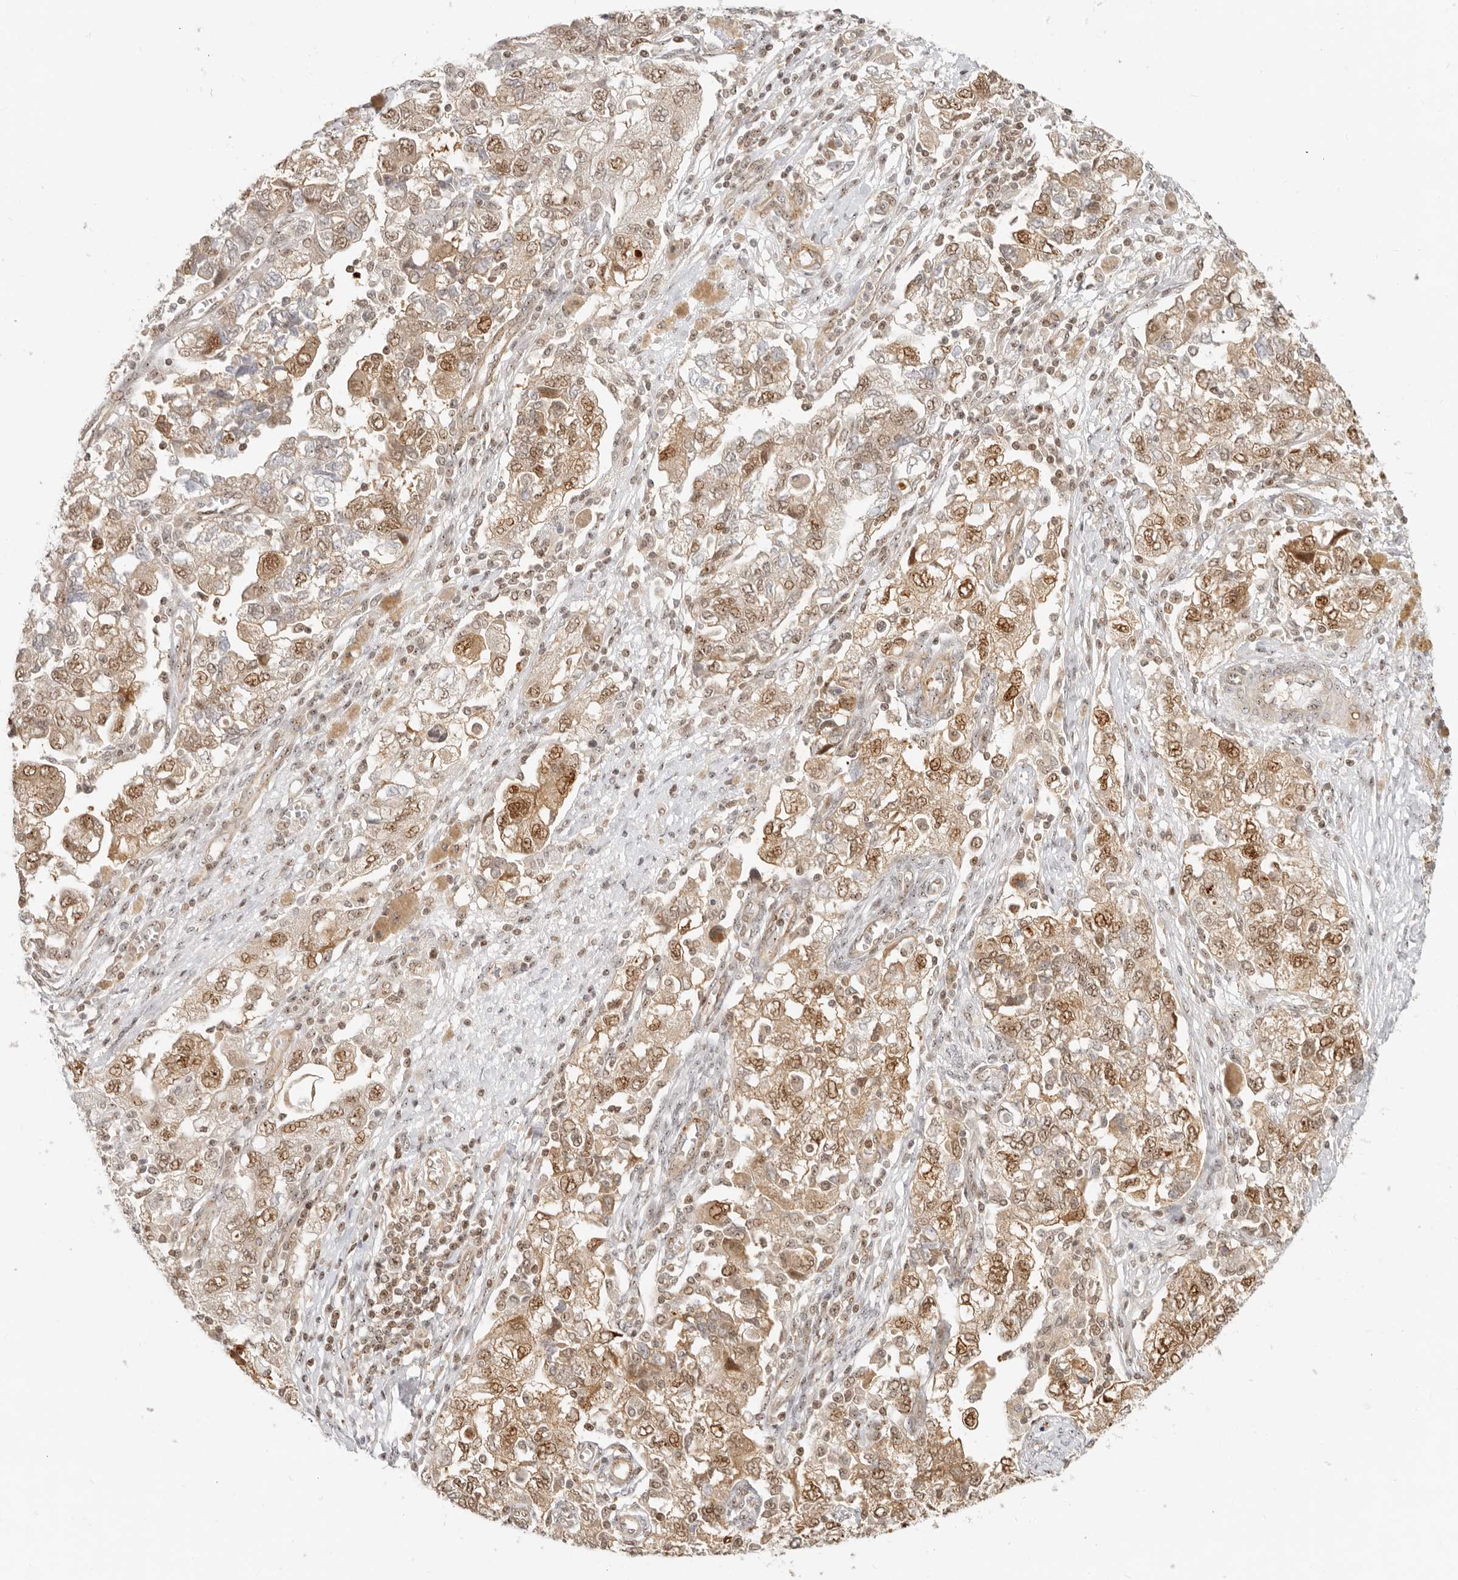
{"staining": {"intensity": "moderate", "quantity": ">75%", "location": "nuclear"}, "tissue": "ovarian cancer", "cell_type": "Tumor cells", "image_type": "cancer", "snomed": [{"axis": "morphology", "description": "Carcinoma, NOS"}, {"axis": "morphology", "description": "Cystadenocarcinoma, serous, NOS"}, {"axis": "topography", "description": "Ovary"}], "caption": "Protein expression analysis of ovarian cancer (serous cystadenocarcinoma) displays moderate nuclear expression in approximately >75% of tumor cells.", "gene": "BAP1", "patient": {"sex": "female", "age": 69}}